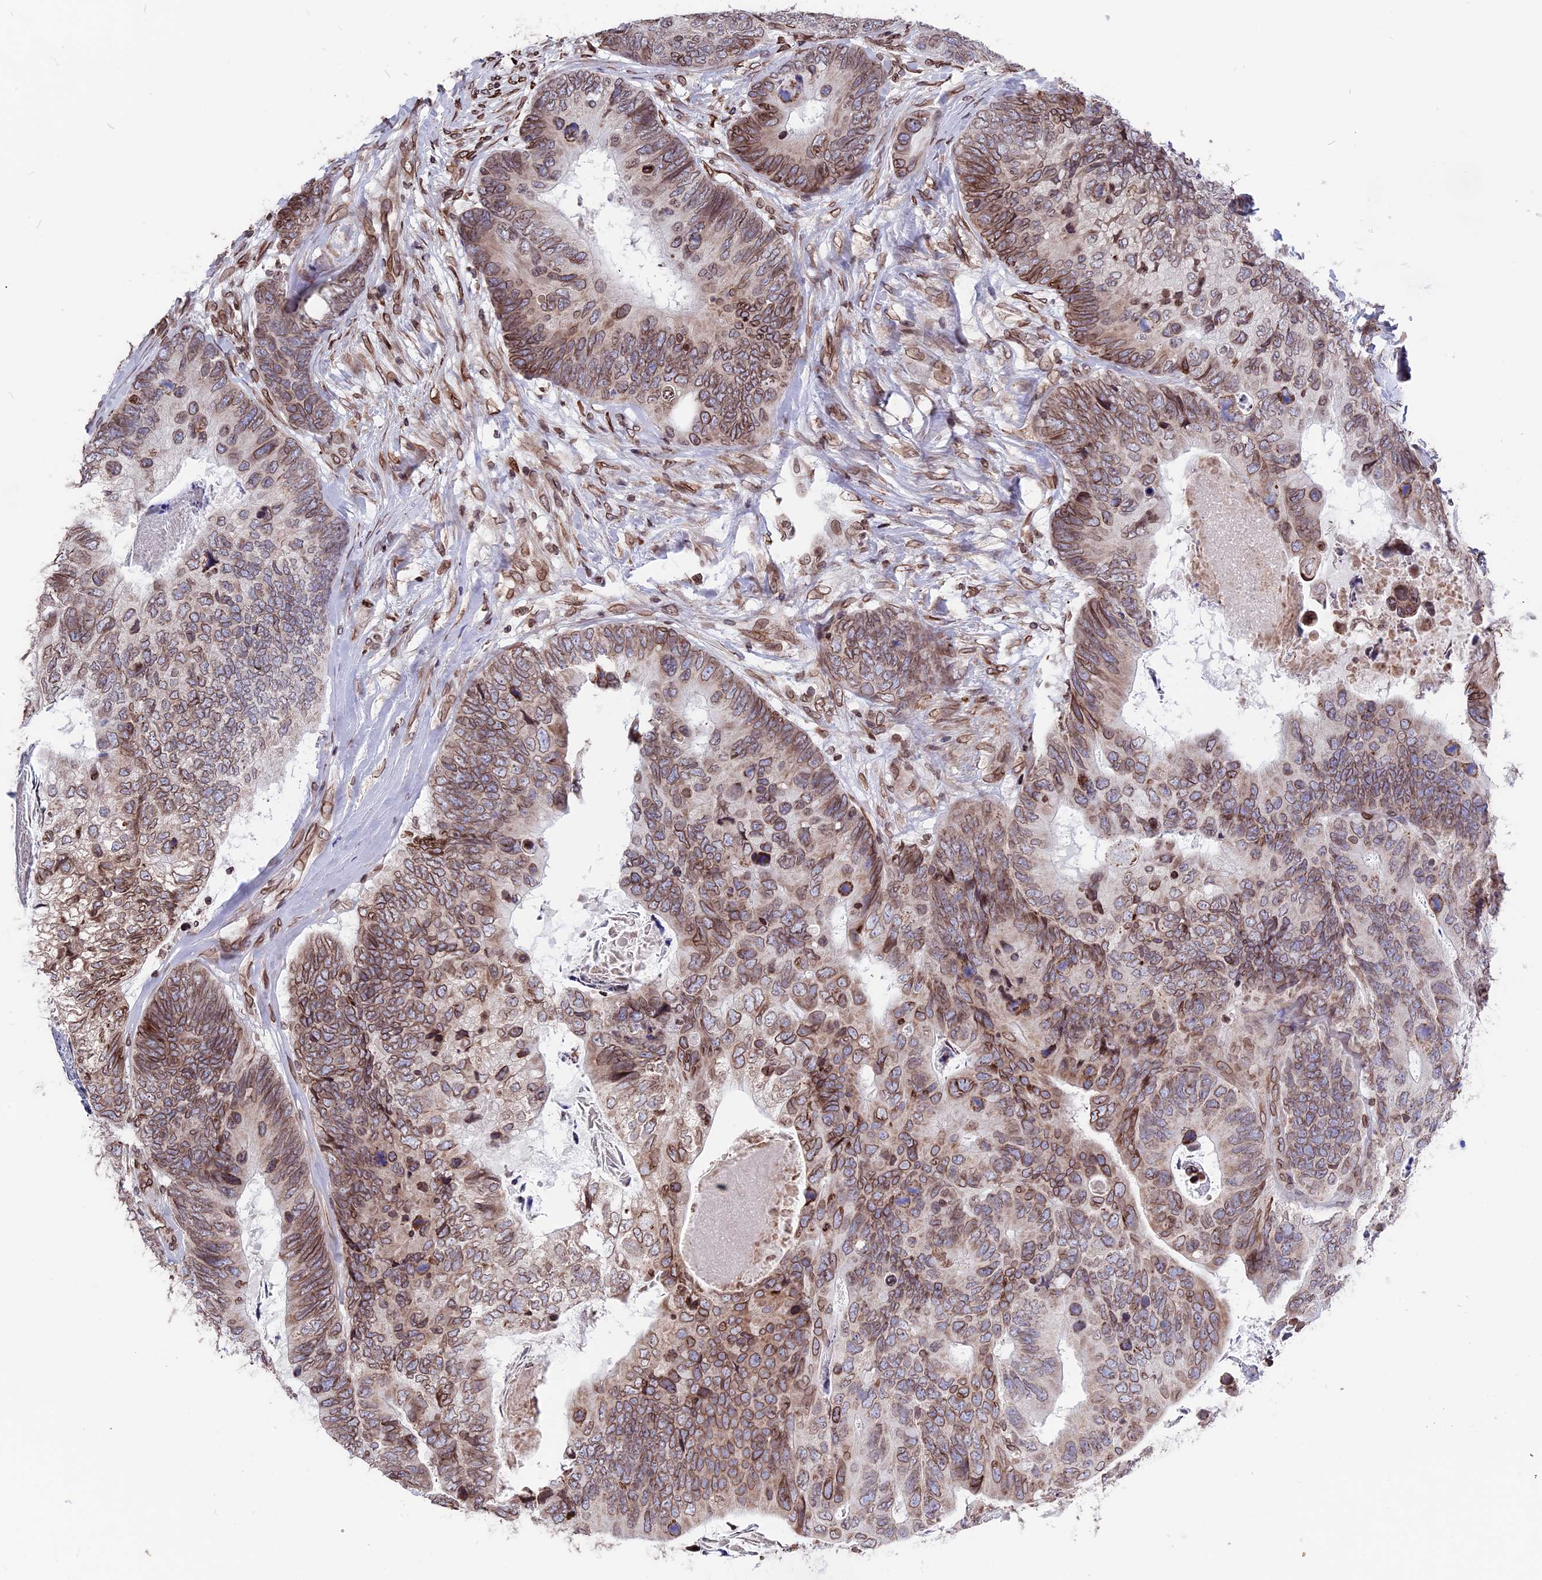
{"staining": {"intensity": "moderate", "quantity": ">75%", "location": "cytoplasmic/membranous,nuclear"}, "tissue": "colorectal cancer", "cell_type": "Tumor cells", "image_type": "cancer", "snomed": [{"axis": "morphology", "description": "Adenocarcinoma, NOS"}, {"axis": "topography", "description": "Colon"}], "caption": "The histopathology image demonstrates a brown stain indicating the presence of a protein in the cytoplasmic/membranous and nuclear of tumor cells in colorectal cancer (adenocarcinoma).", "gene": "PTCHD4", "patient": {"sex": "female", "age": 67}}